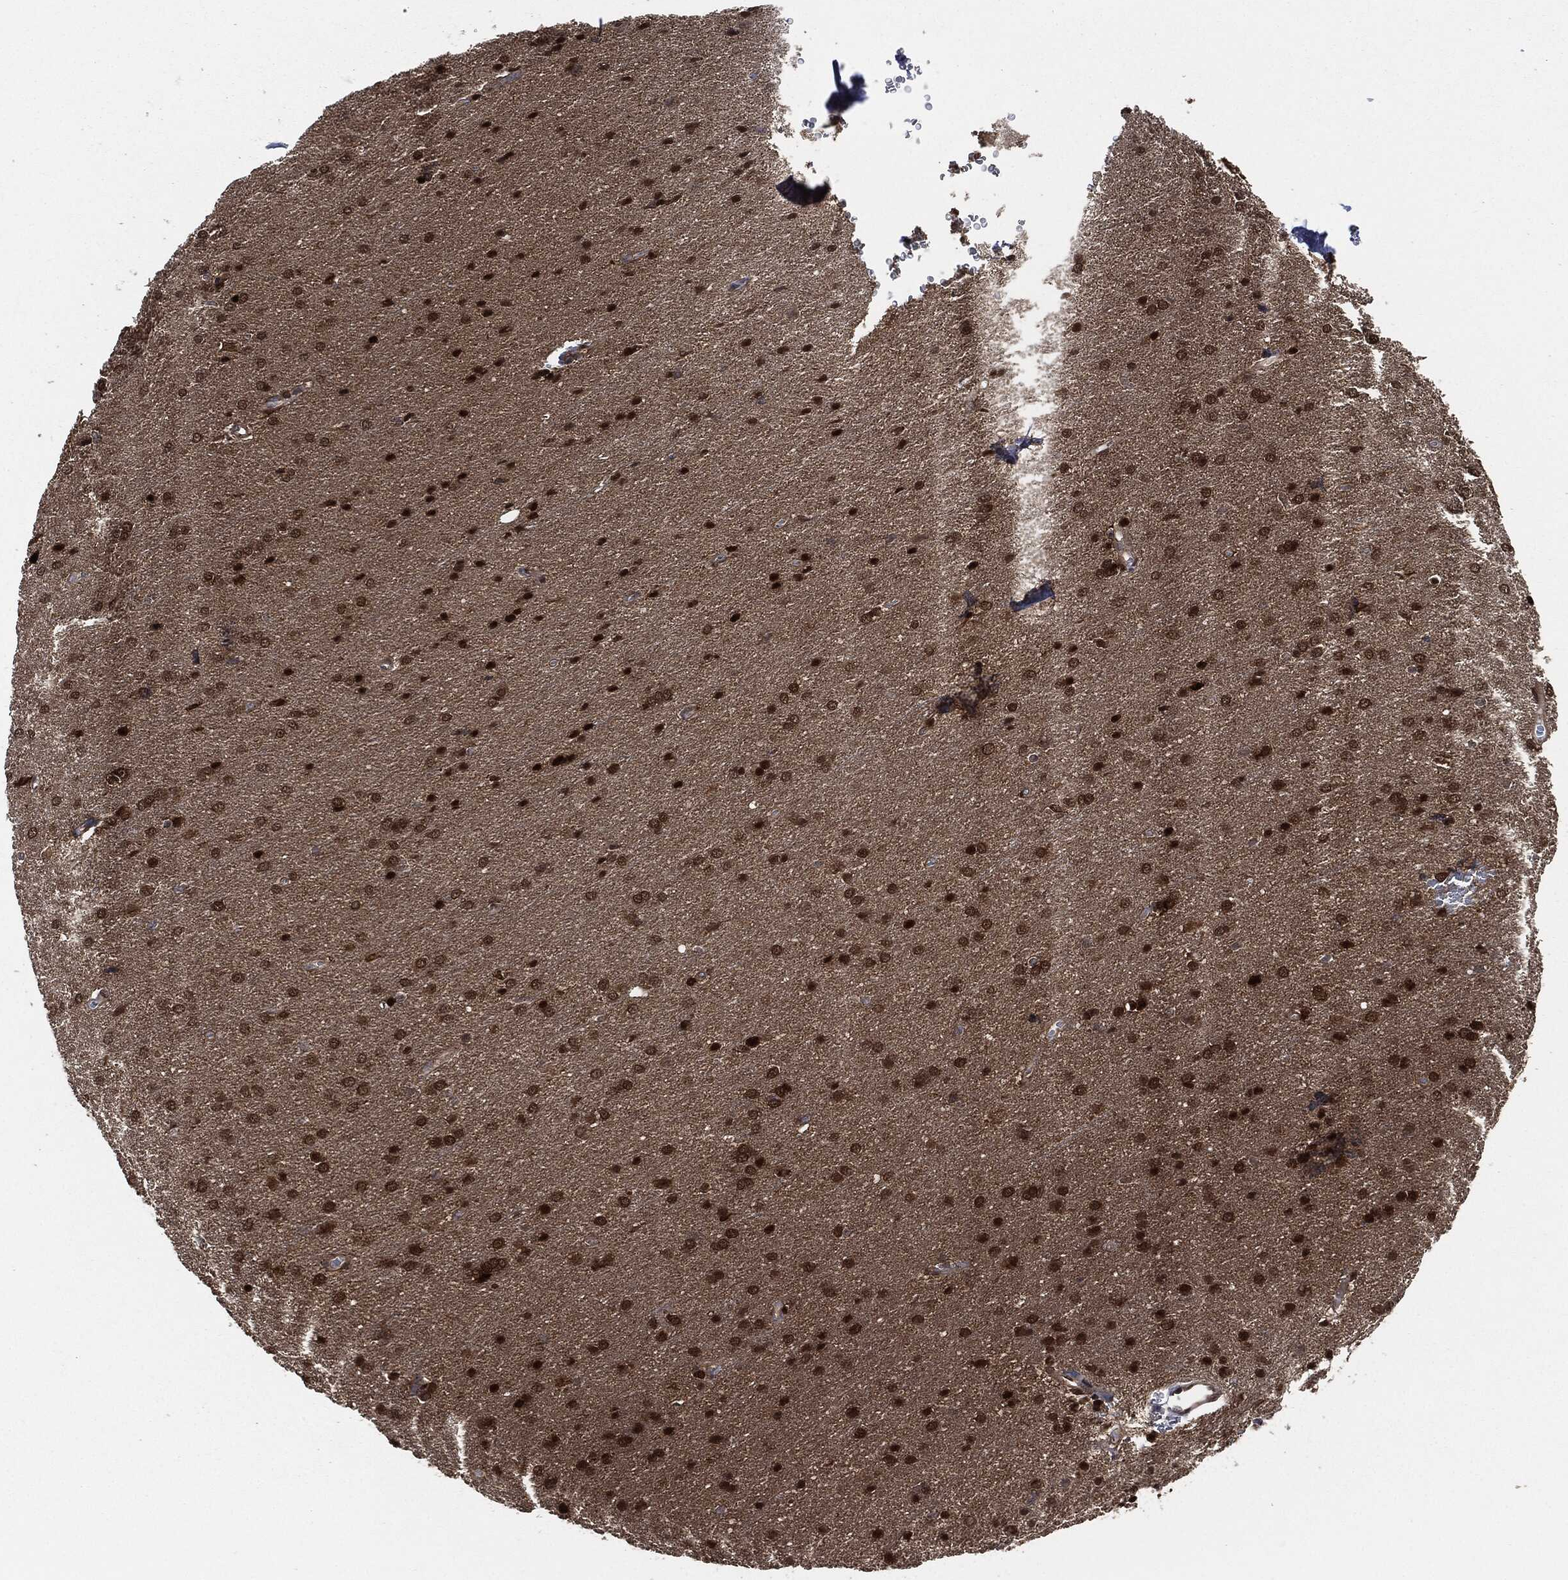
{"staining": {"intensity": "strong", "quantity": "25%-75%", "location": "nuclear"}, "tissue": "glioma", "cell_type": "Tumor cells", "image_type": "cancer", "snomed": [{"axis": "morphology", "description": "Glioma, malignant, Low grade"}, {"axis": "topography", "description": "Brain"}], "caption": "Immunohistochemical staining of malignant glioma (low-grade) reveals high levels of strong nuclear positivity in approximately 25%-75% of tumor cells.", "gene": "DCTN1", "patient": {"sex": "female", "age": 32}}